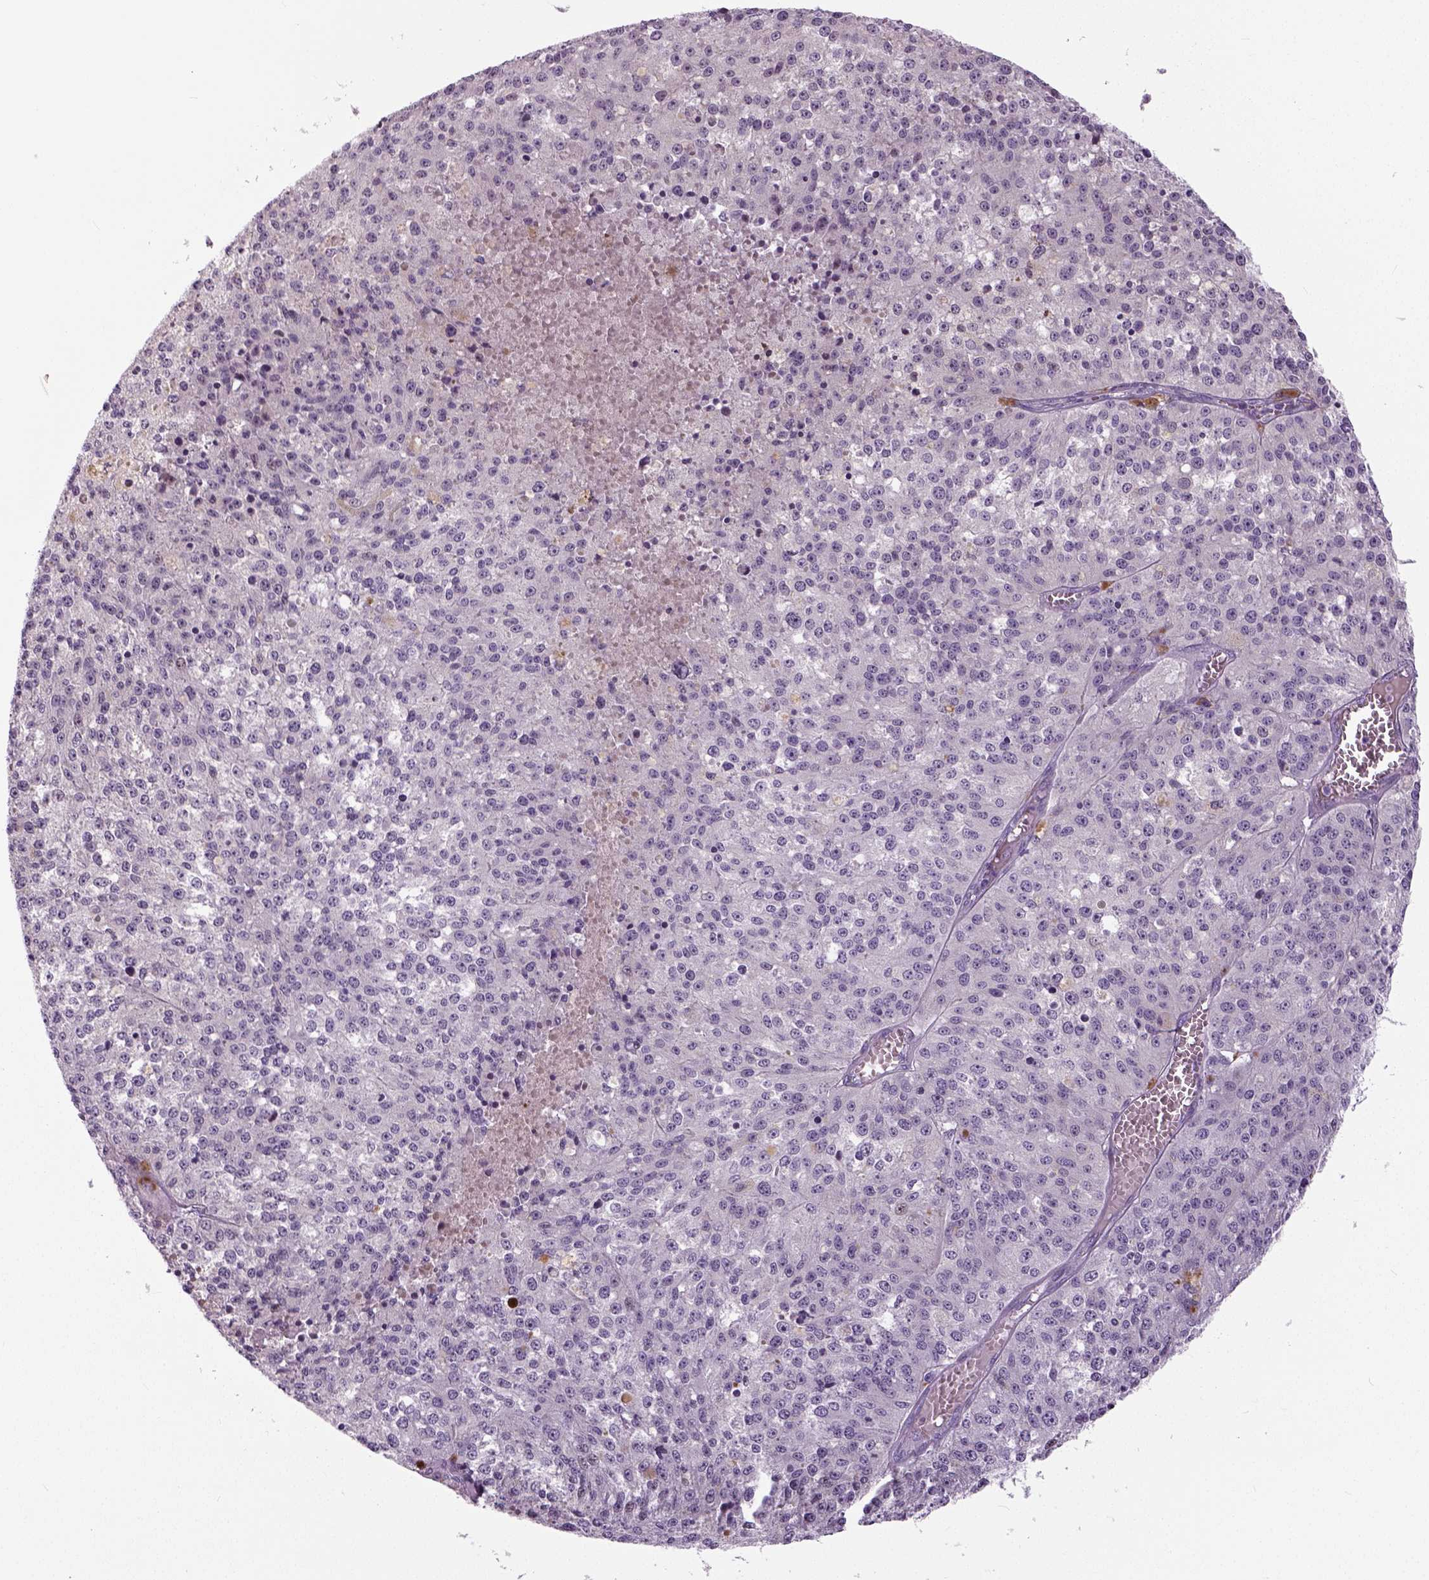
{"staining": {"intensity": "negative", "quantity": "none", "location": "none"}, "tissue": "melanoma", "cell_type": "Tumor cells", "image_type": "cancer", "snomed": [{"axis": "morphology", "description": "Malignant melanoma, Metastatic site"}, {"axis": "topography", "description": "Lymph node"}], "caption": "Malignant melanoma (metastatic site) stained for a protein using IHC demonstrates no positivity tumor cells.", "gene": "NECAB1", "patient": {"sex": "female", "age": 64}}